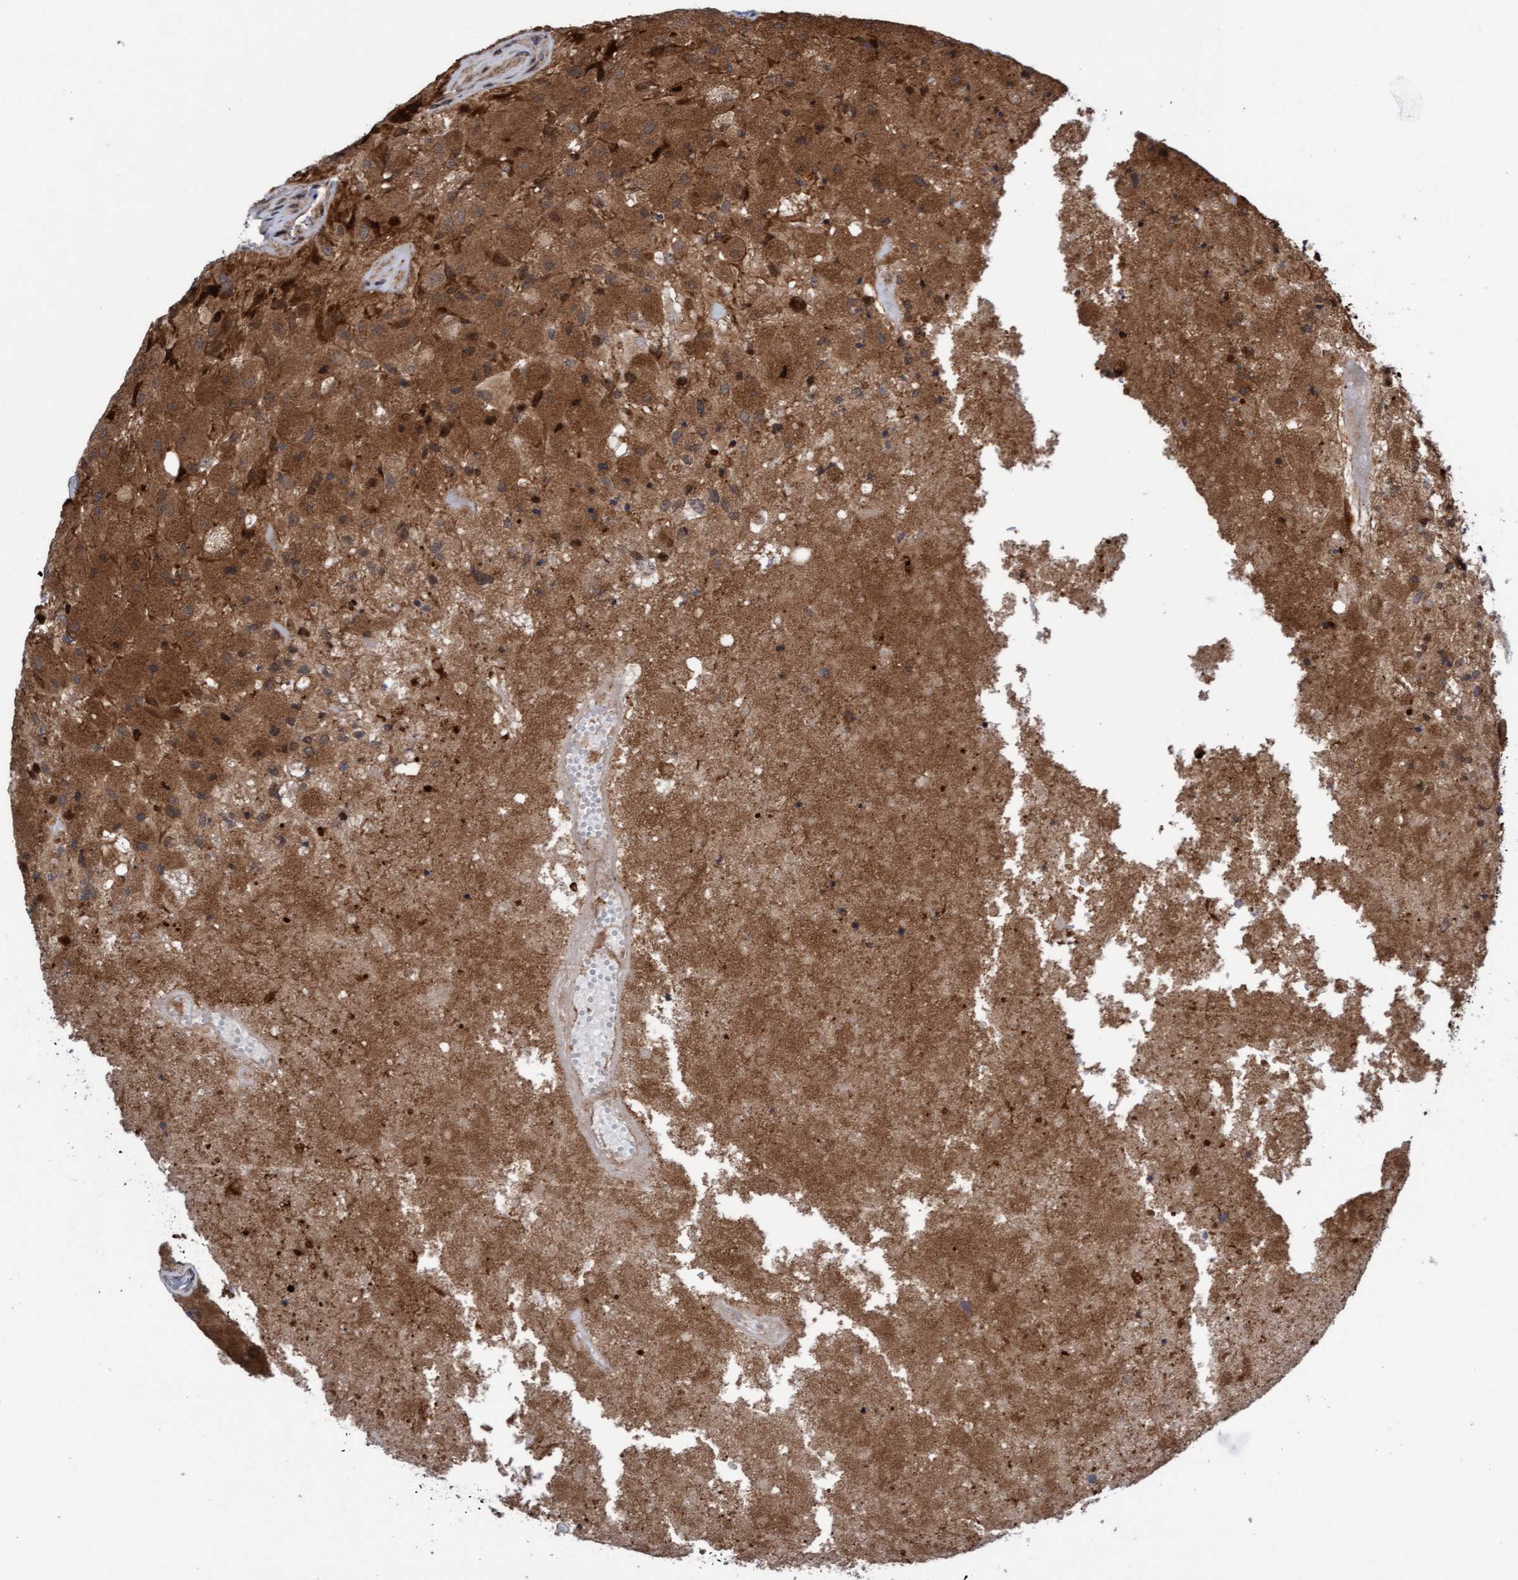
{"staining": {"intensity": "moderate", "quantity": ">75%", "location": "cytoplasmic/membranous"}, "tissue": "glioma", "cell_type": "Tumor cells", "image_type": "cancer", "snomed": [{"axis": "morphology", "description": "Normal tissue, NOS"}, {"axis": "morphology", "description": "Glioma, malignant, High grade"}, {"axis": "topography", "description": "Cerebral cortex"}], "caption": "Tumor cells reveal medium levels of moderate cytoplasmic/membranous positivity in approximately >75% of cells in glioma.", "gene": "ITFG1", "patient": {"sex": "male", "age": 77}}